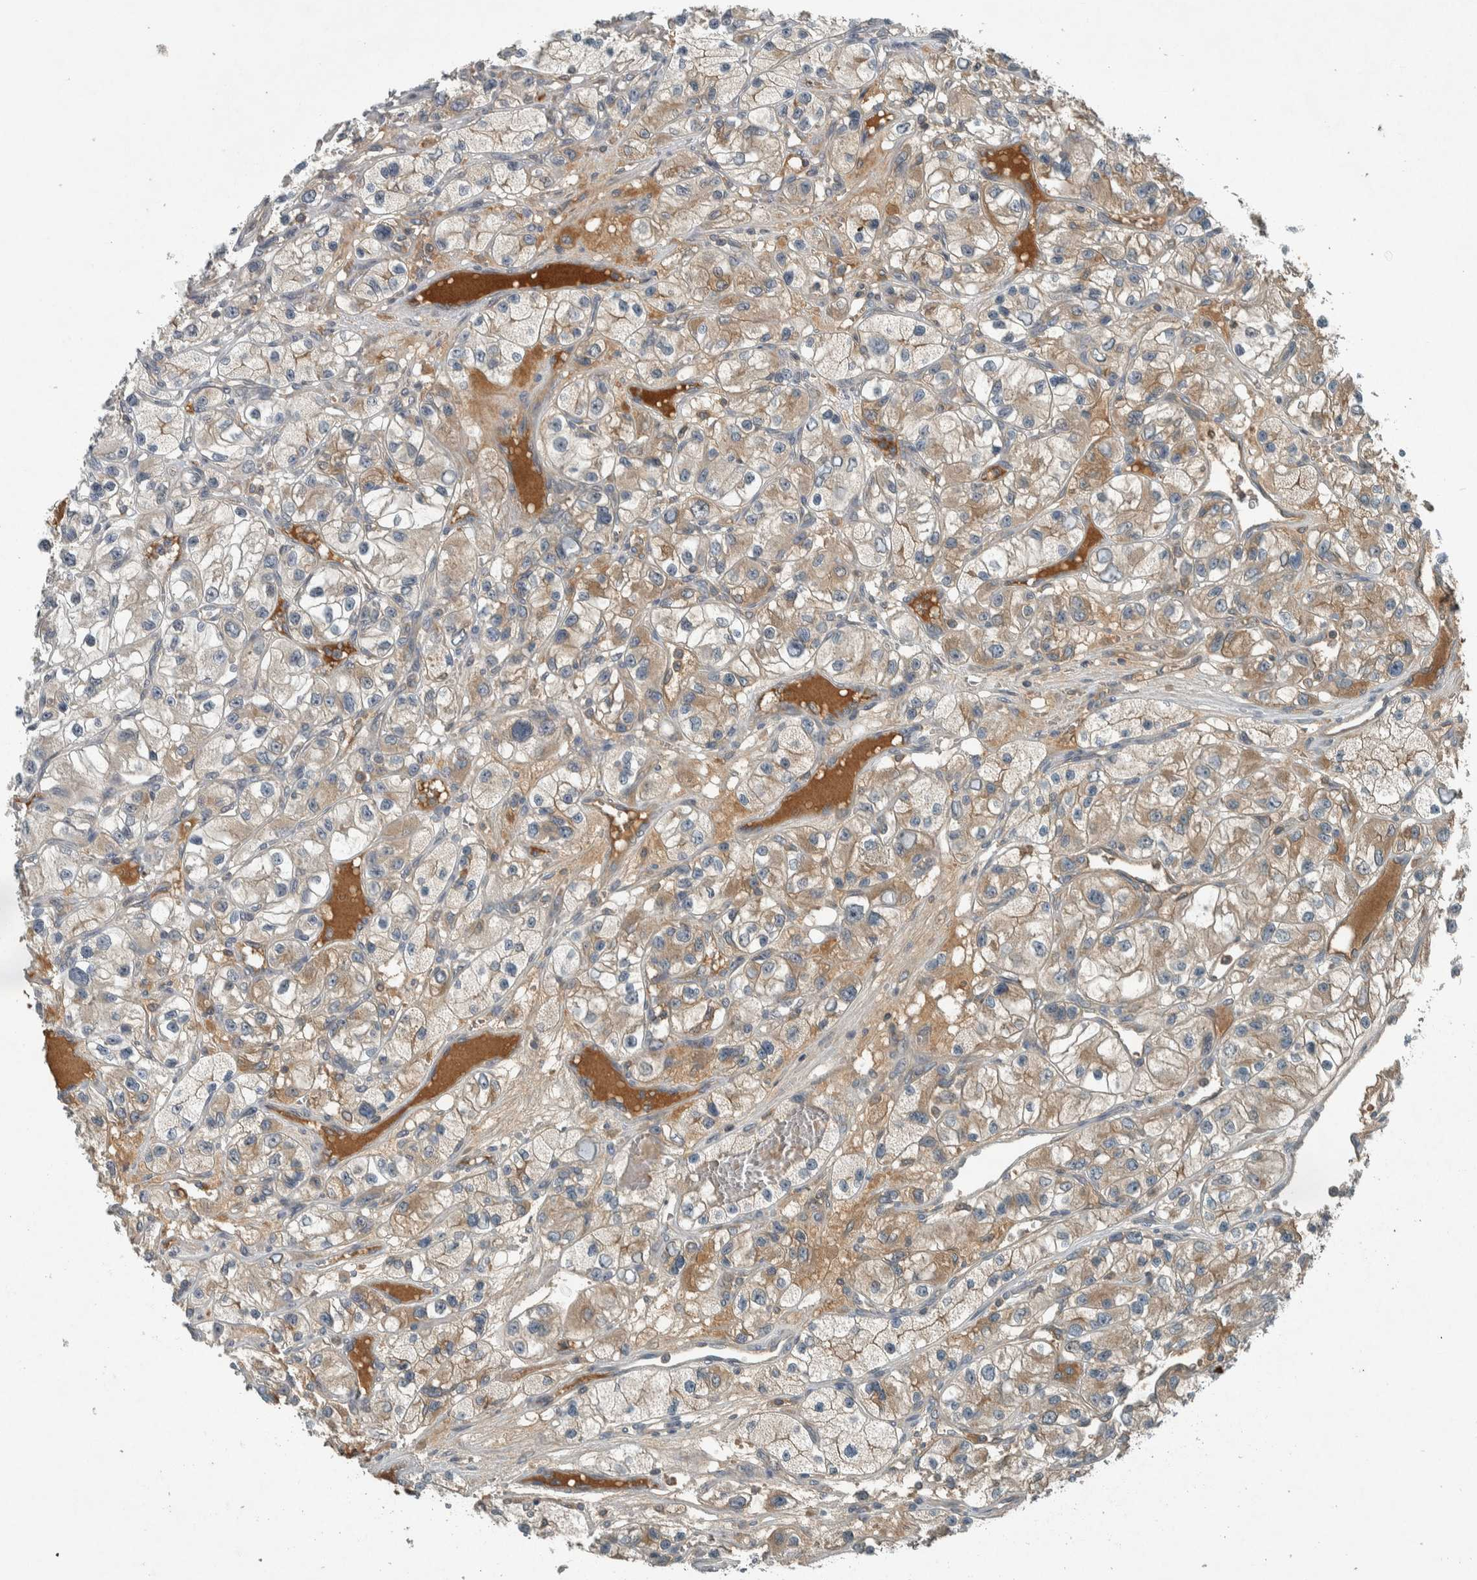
{"staining": {"intensity": "moderate", "quantity": "25%-75%", "location": "cytoplasmic/membranous"}, "tissue": "renal cancer", "cell_type": "Tumor cells", "image_type": "cancer", "snomed": [{"axis": "morphology", "description": "Adenocarcinoma, NOS"}, {"axis": "topography", "description": "Kidney"}], "caption": "Immunohistochemical staining of human adenocarcinoma (renal) reveals medium levels of moderate cytoplasmic/membranous staining in about 25%-75% of tumor cells.", "gene": "CLCN2", "patient": {"sex": "female", "age": 57}}